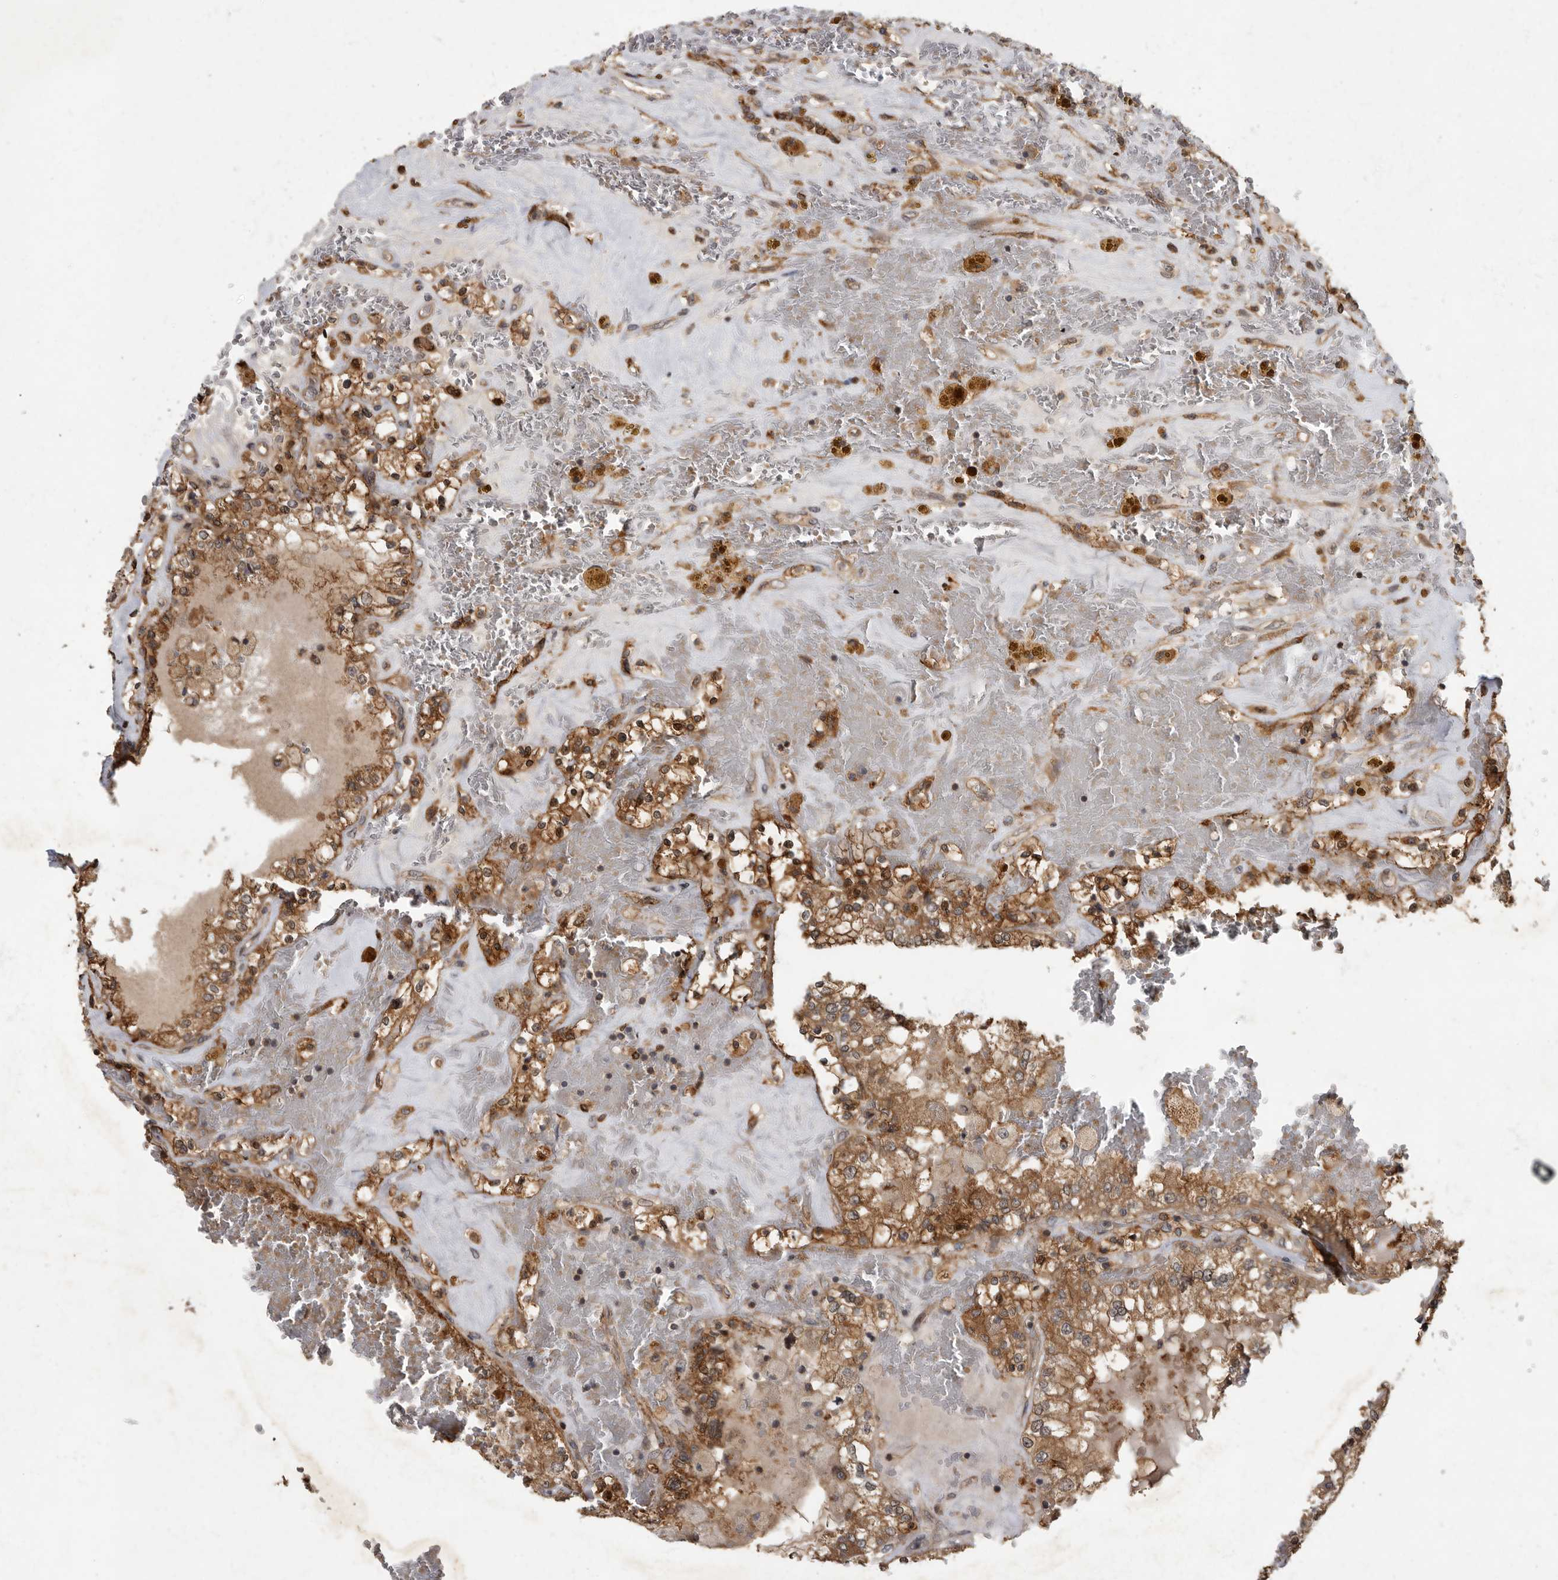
{"staining": {"intensity": "moderate", "quantity": ">75%", "location": "cytoplasmic/membranous"}, "tissue": "renal cancer", "cell_type": "Tumor cells", "image_type": "cancer", "snomed": [{"axis": "morphology", "description": "Adenocarcinoma, NOS"}, {"axis": "topography", "description": "Kidney"}], "caption": "This is an image of immunohistochemistry (IHC) staining of renal adenocarcinoma, which shows moderate expression in the cytoplasmic/membranous of tumor cells.", "gene": "IQCK", "patient": {"sex": "female", "age": 56}}